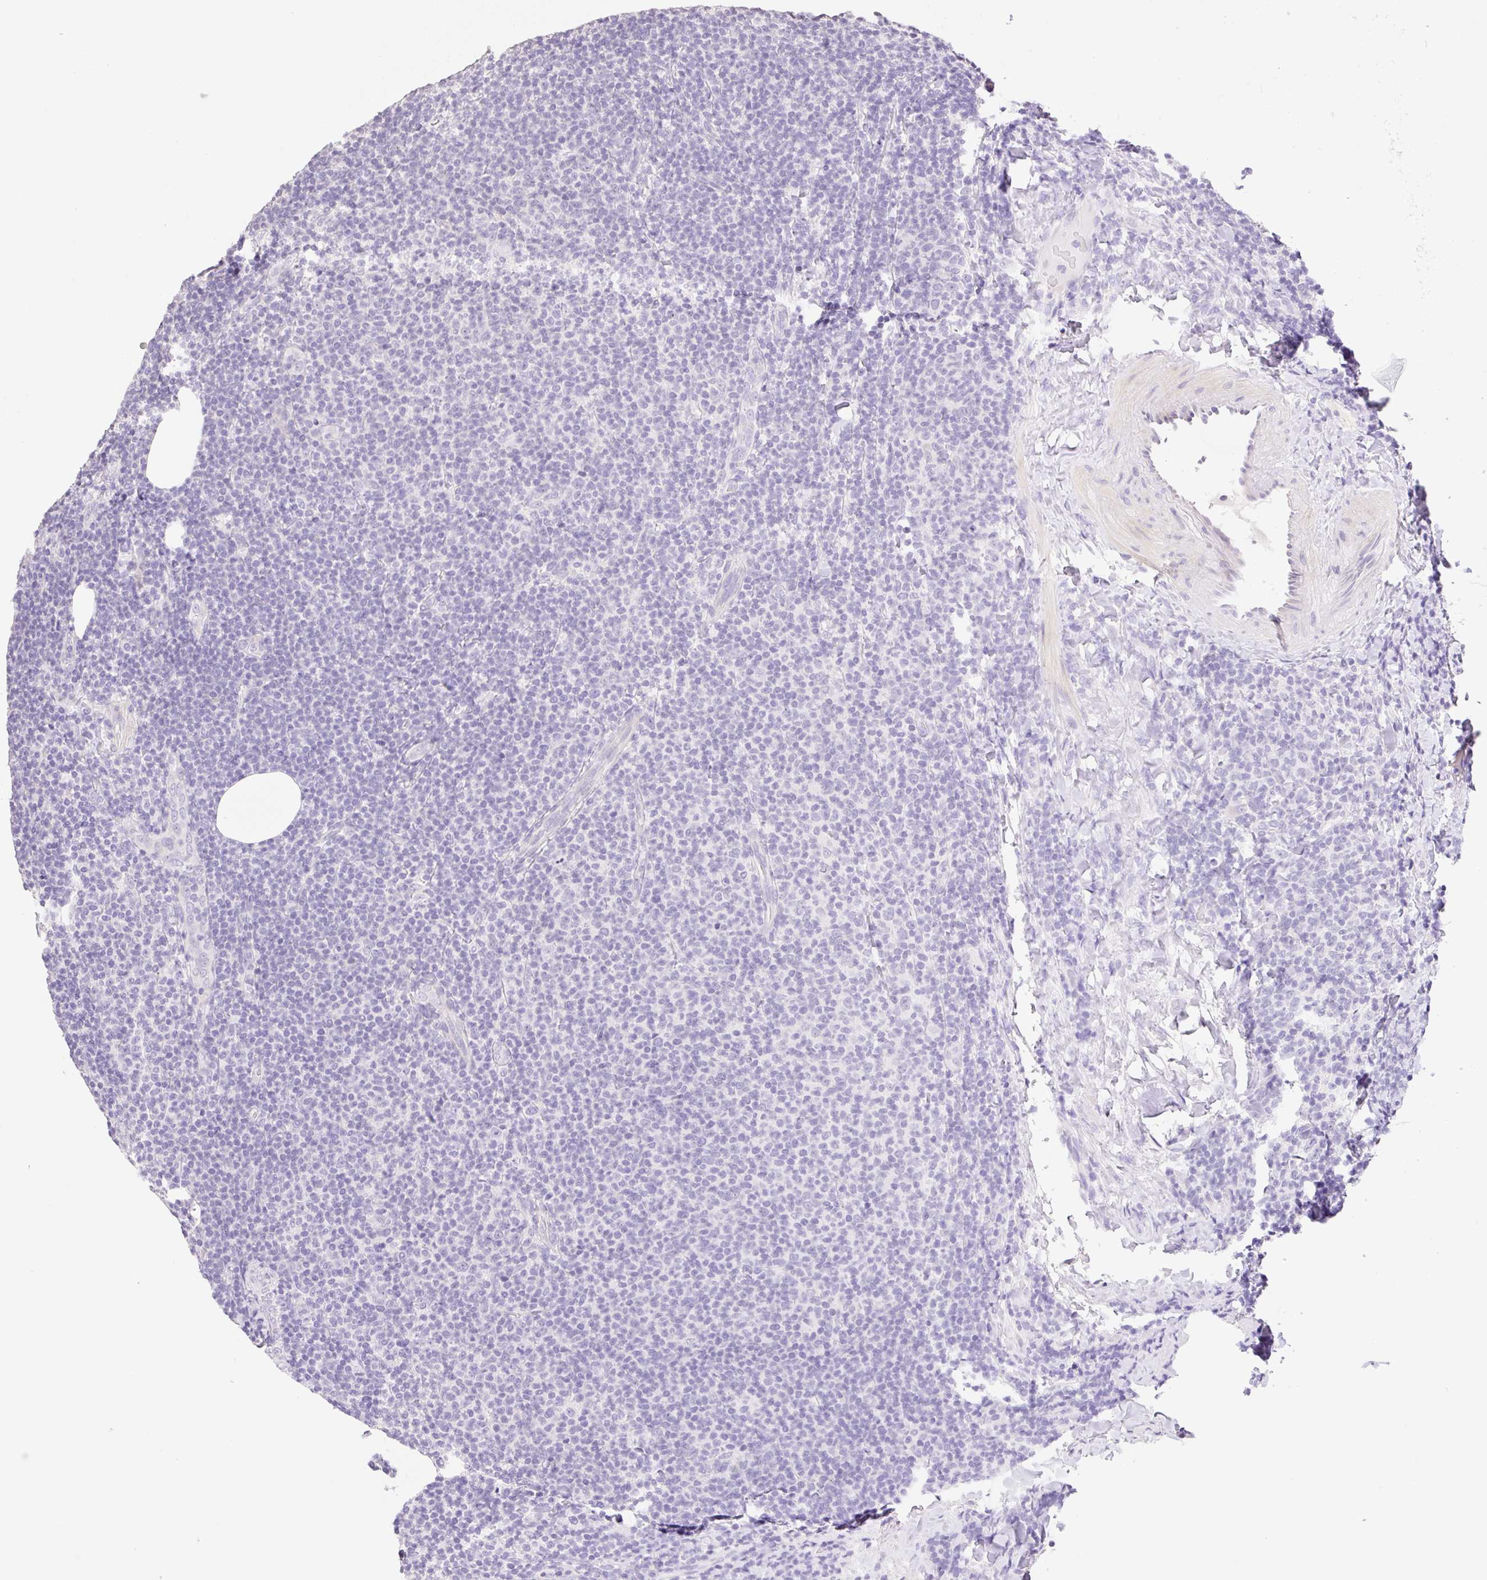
{"staining": {"intensity": "negative", "quantity": "none", "location": "none"}, "tissue": "lymphoma", "cell_type": "Tumor cells", "image_type": "cancer", "snomed": [{"axis": "morphology", "description": "Malignant lymphoma, non-Hodgkin's type, Low grade"}, {"axis": "topography", "description": "Lymph node"}], "caption": "Image shows no protein staining in tumor cells of malignant lymphoma, non-Hodgkin's type (low-grade) tissue. (DAB immunohistochemistry, high magnification).", "gene": "HCRTR2", "patient": {"sex": "male", "age": 66}}